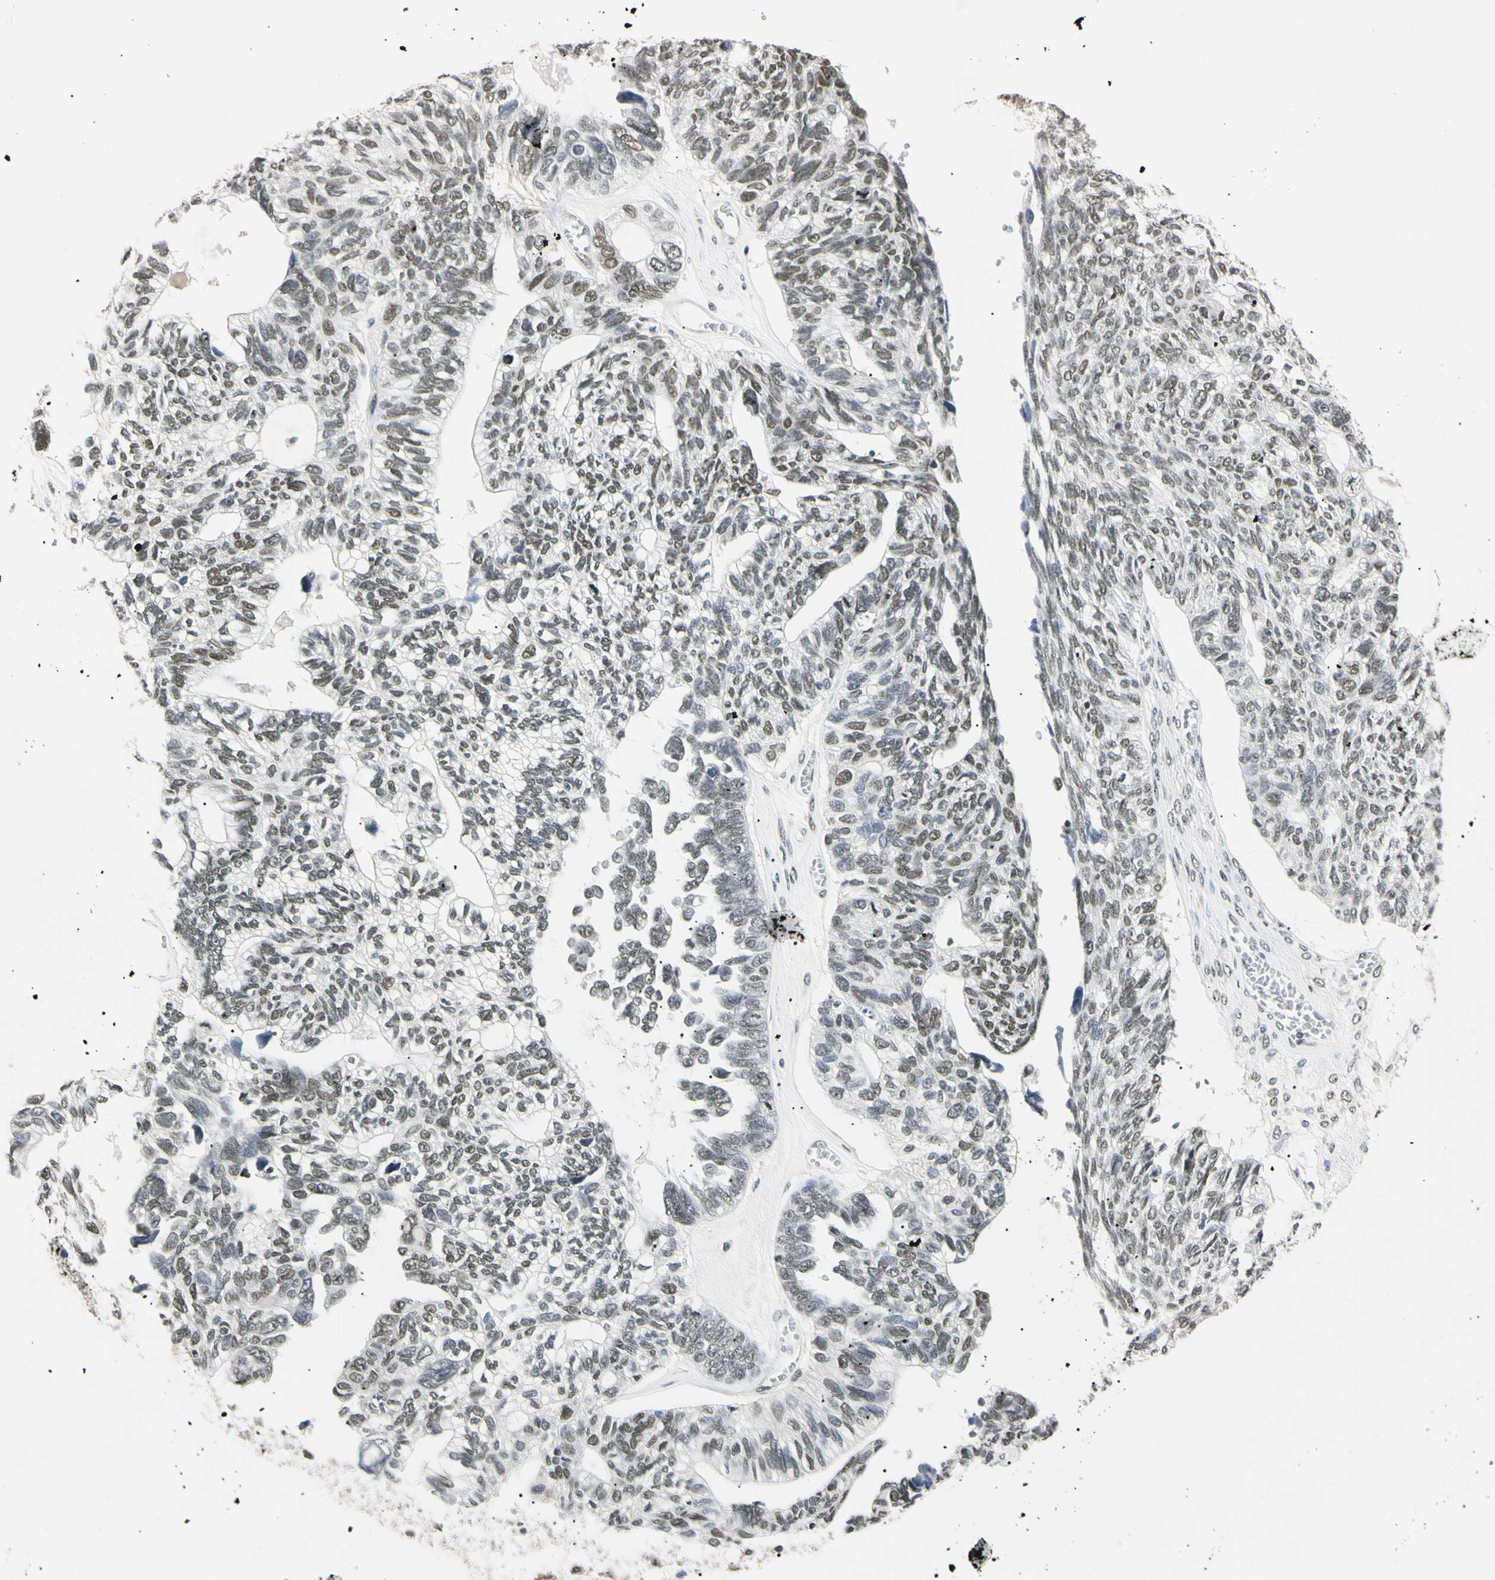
{"staining": {"intensity": "moderate", "quantity": "25%-75%", "location": "nuclear"}, "tissue": "ovarian cancer", "cell_type": "Tumor cells", "image_type": "cancer", "snomed": [{"axis": "morphology", "description": "Cystadenocarcinoma, serous, NOS"}, {"axis": "topography", "description": "Ovary"}], "caption": "Ovarian serous cystadenocarcinoma tissue shows moderate nuclear staining in approximately 25%-75% of tumor cells, visualized by immunohistochemistry. Nuclei are stained in blue.", "gene": "SMARCA5", "patient": {"sex": "female", "age": 79}}